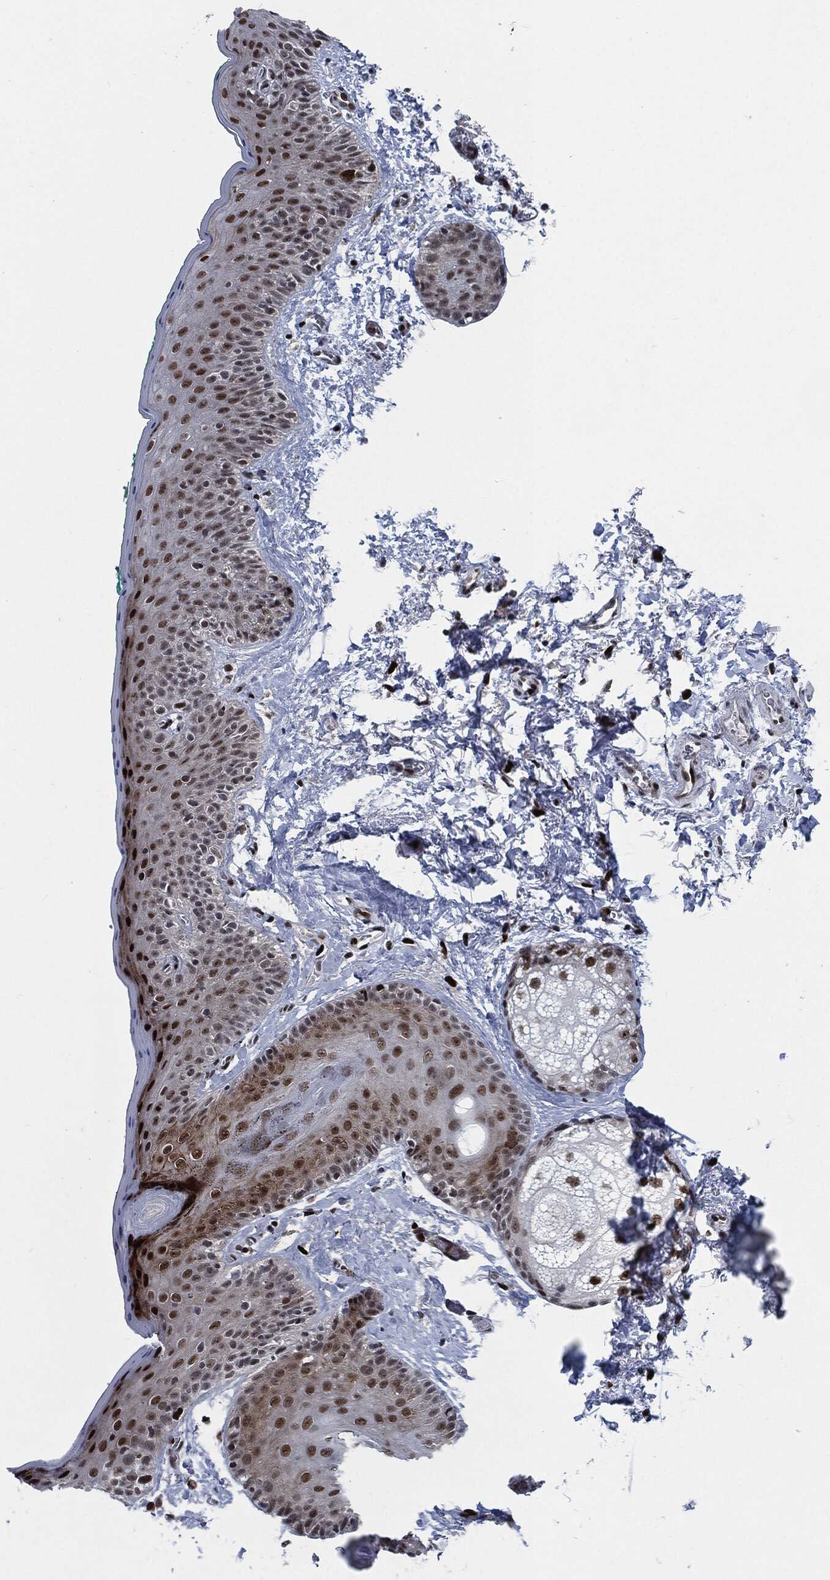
{"staining": {"intensity": "strong", "quantity": "25%-75%", "location": "nuclear"}, "tissue": "vagina", "cell_type": "Squamous epithelial cells", "image_type": "normal", "snomed": [{"axis": "morphology", "description": "Normal tissue, NOS"}, {"axis": "topography", "description": "Vagina"}], "caption": "Protein staining exhibits strong nuclear staining in approximately 25%-75% of squamous epithelial cells in normal vagina.", "gene": "AKT2", "patient": {"sex": "female", "age": 66}}